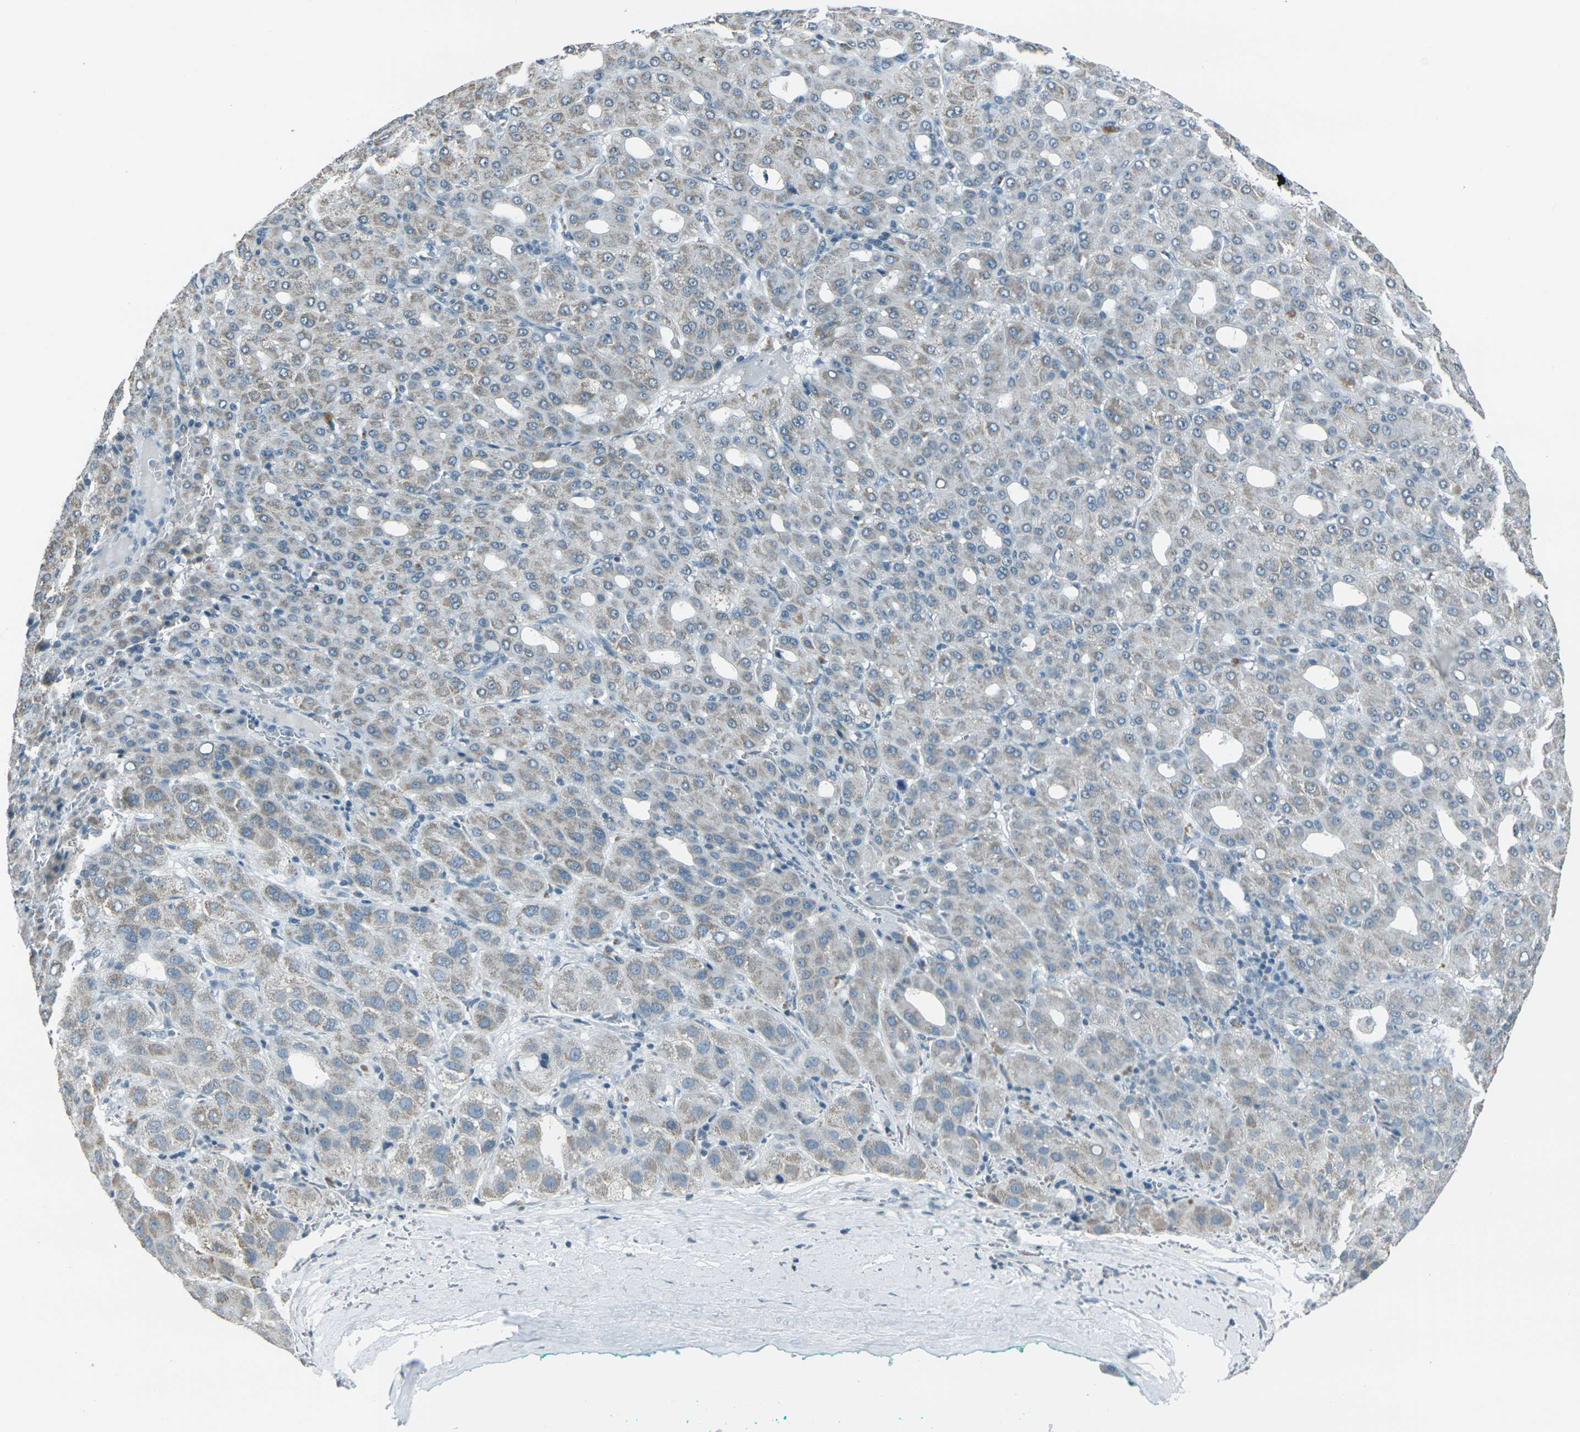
{"staining": {"intensity": "moderate", "quantity": "25%-75%", "location": "cytoplasmic/membranous"}, "tissue": "liver cancer", "cell_type": "Tumor cells", "image_type": "cancer", "snomed": [{"axis": "morphology", "description": "Carcinoma, Hepatocellular, NOS"}, {"axis": "topography", "description": "Liver"}], "caption": "Liver hepatocellular carcinoma stained with a brown dye exhibits moderate cytoplasmic/membranous positive positivity in about 25%-75% of tumor cells.", "gene": "H2BC1", "patient": {"sex": "male", "age": 65}}